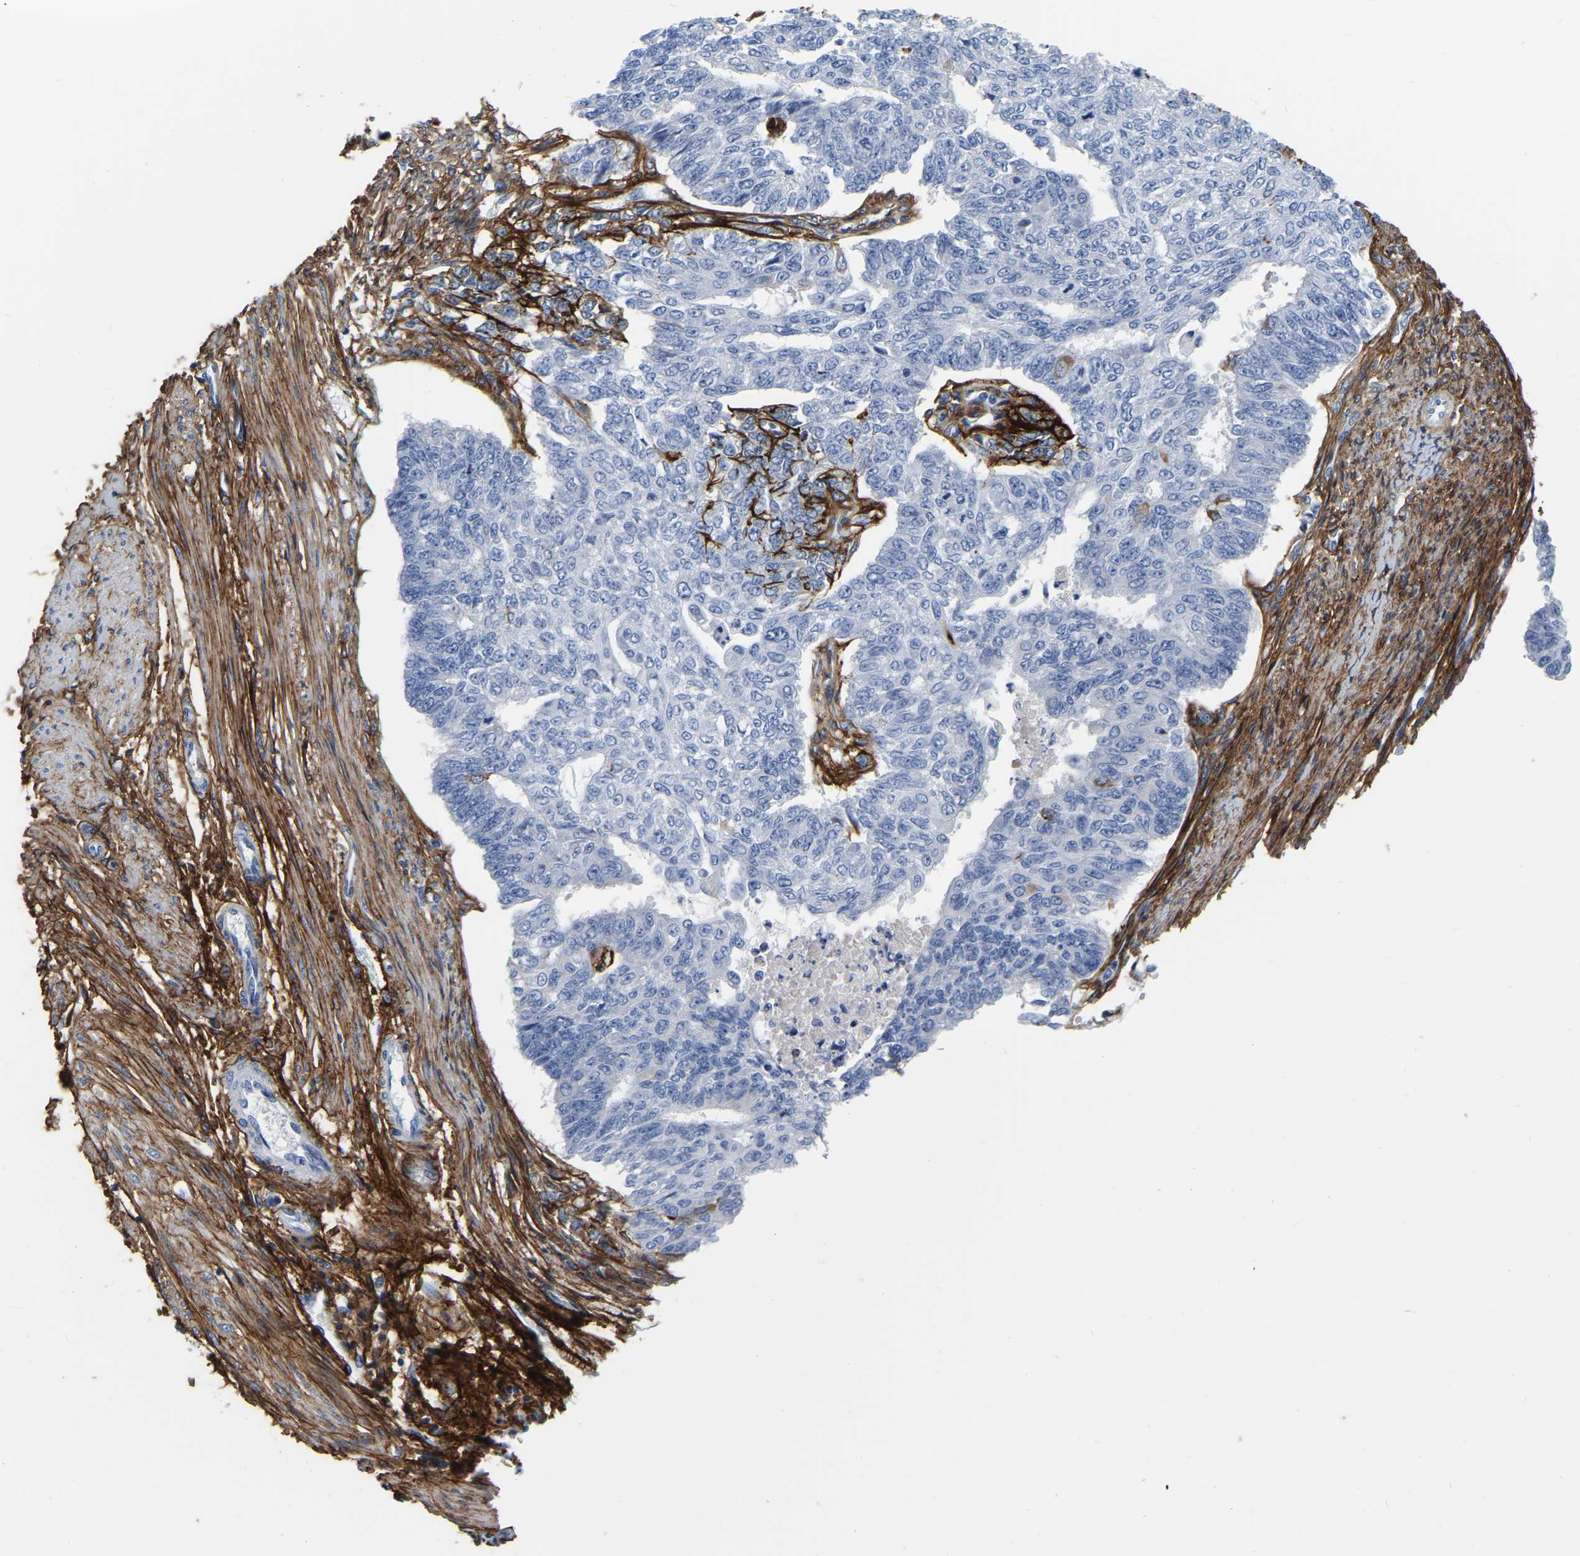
{"staining": {"intensity": "negative", "quantity": "none", "location": "none"}, "tissue": "endometrial cancer", "cell_type": "Tumor cells", "image_type": "cancer", "snomed": [{"axis": "morphology", "description": "Adenocarcinoma, NOS"}, {"axis": "topography", "description": "Endometrium"}], "caption": "Tumor cells show no significant positivity in endometrial cancer.", "gene": "COL6A1", "patient": {"sex": "female", "age": 32}}